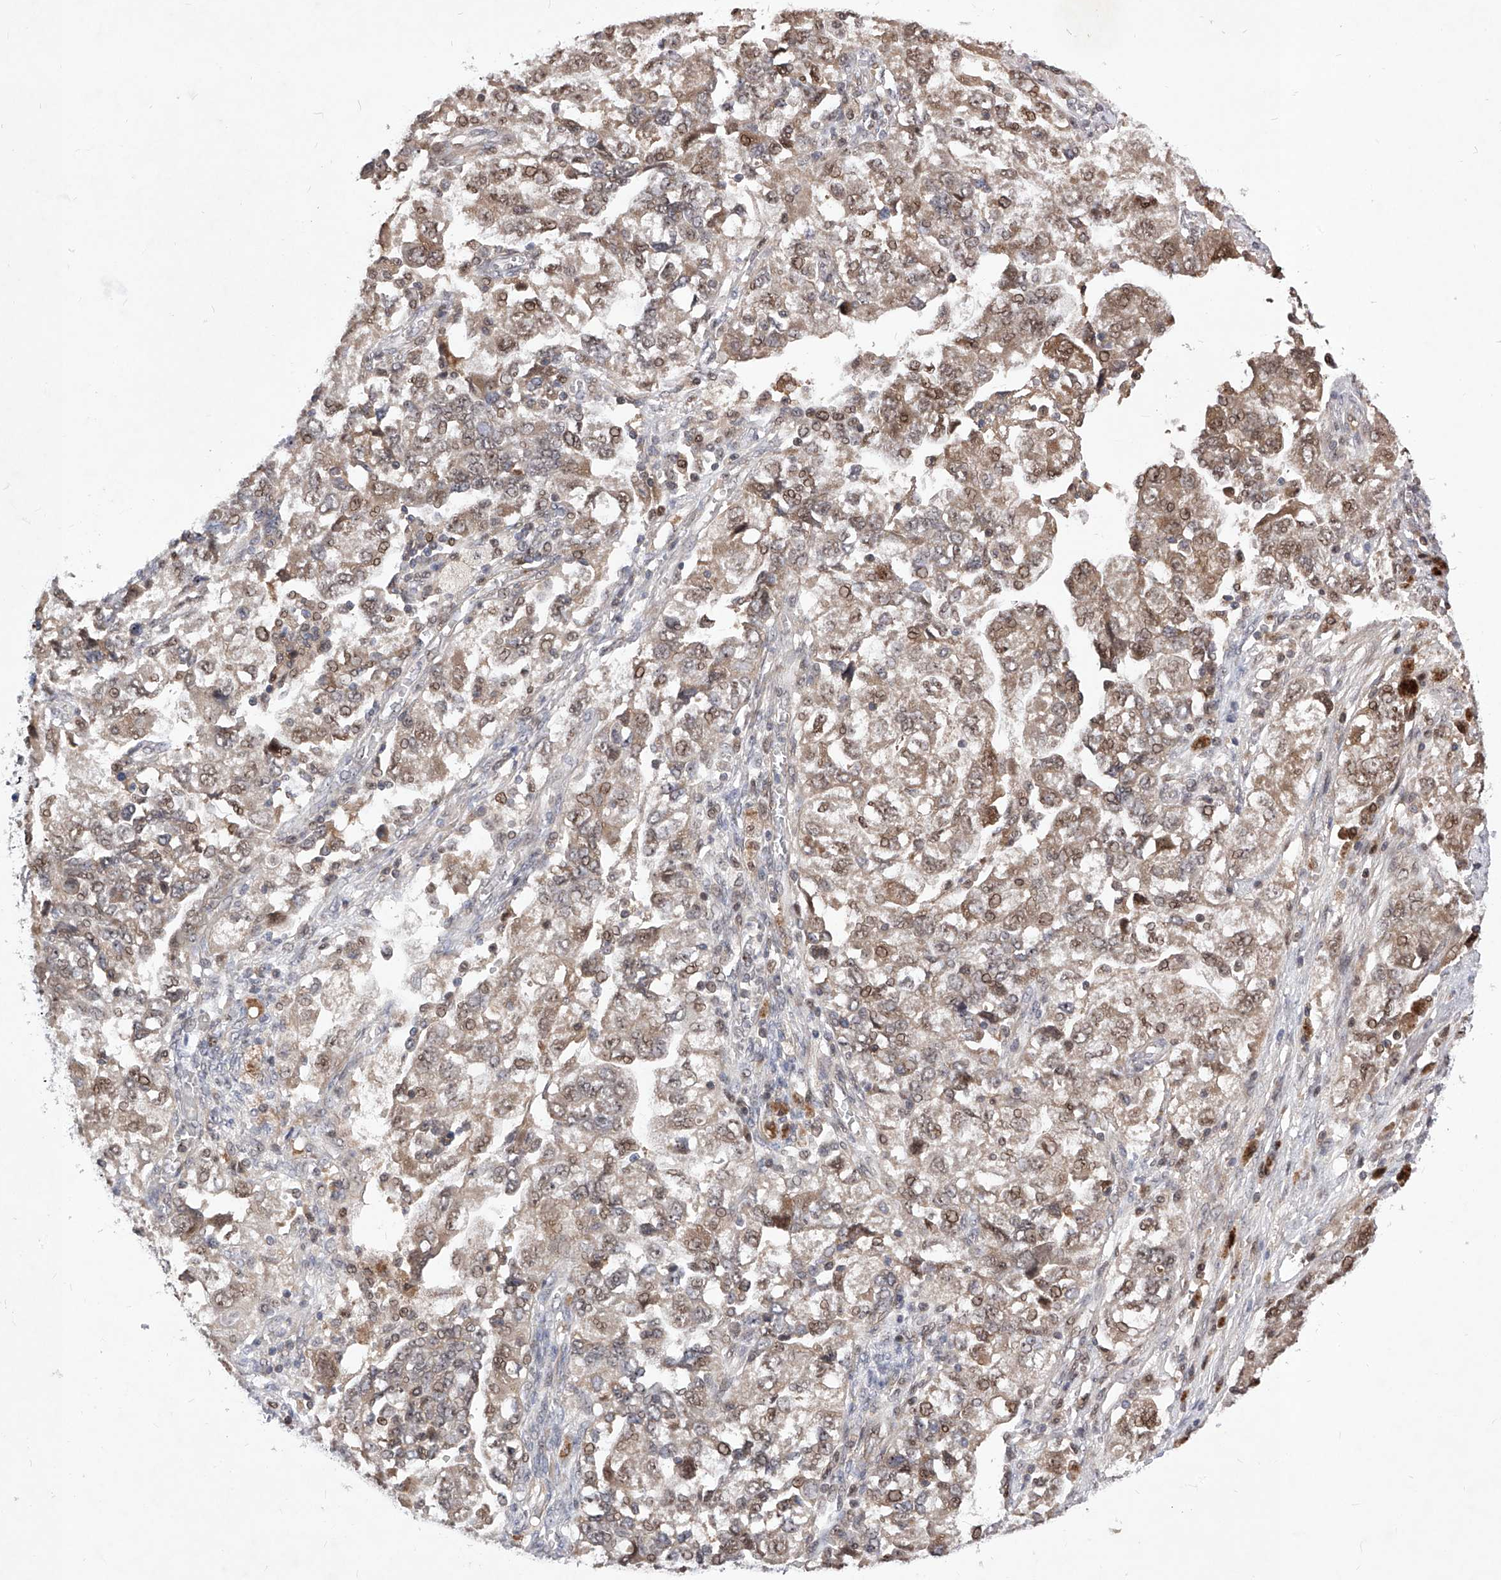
{"staining": {"intensity": "moderate", "quantity": ">75%", "location": "cytoplasmic/membranous,nuclear"}, "tissue": "ovarian cancer", "cell_type": "Tumor cells", "image_type": "cancer", "snomed": [{"axis": "morphology", "description": "Carcinoma, NOS"}, {"axis": "morphology", "description": "Cystadenocarcinoma, serous, NOS"}, {"axis": "topography", "description": "Ovary"}], "caption": "Serous cystadenocarcinoma (ovarian) stained with a protein marker displays moderate staining in tumor cells.", "gene": "LGR4", "patient": {"sex": "female", "age": 69}}